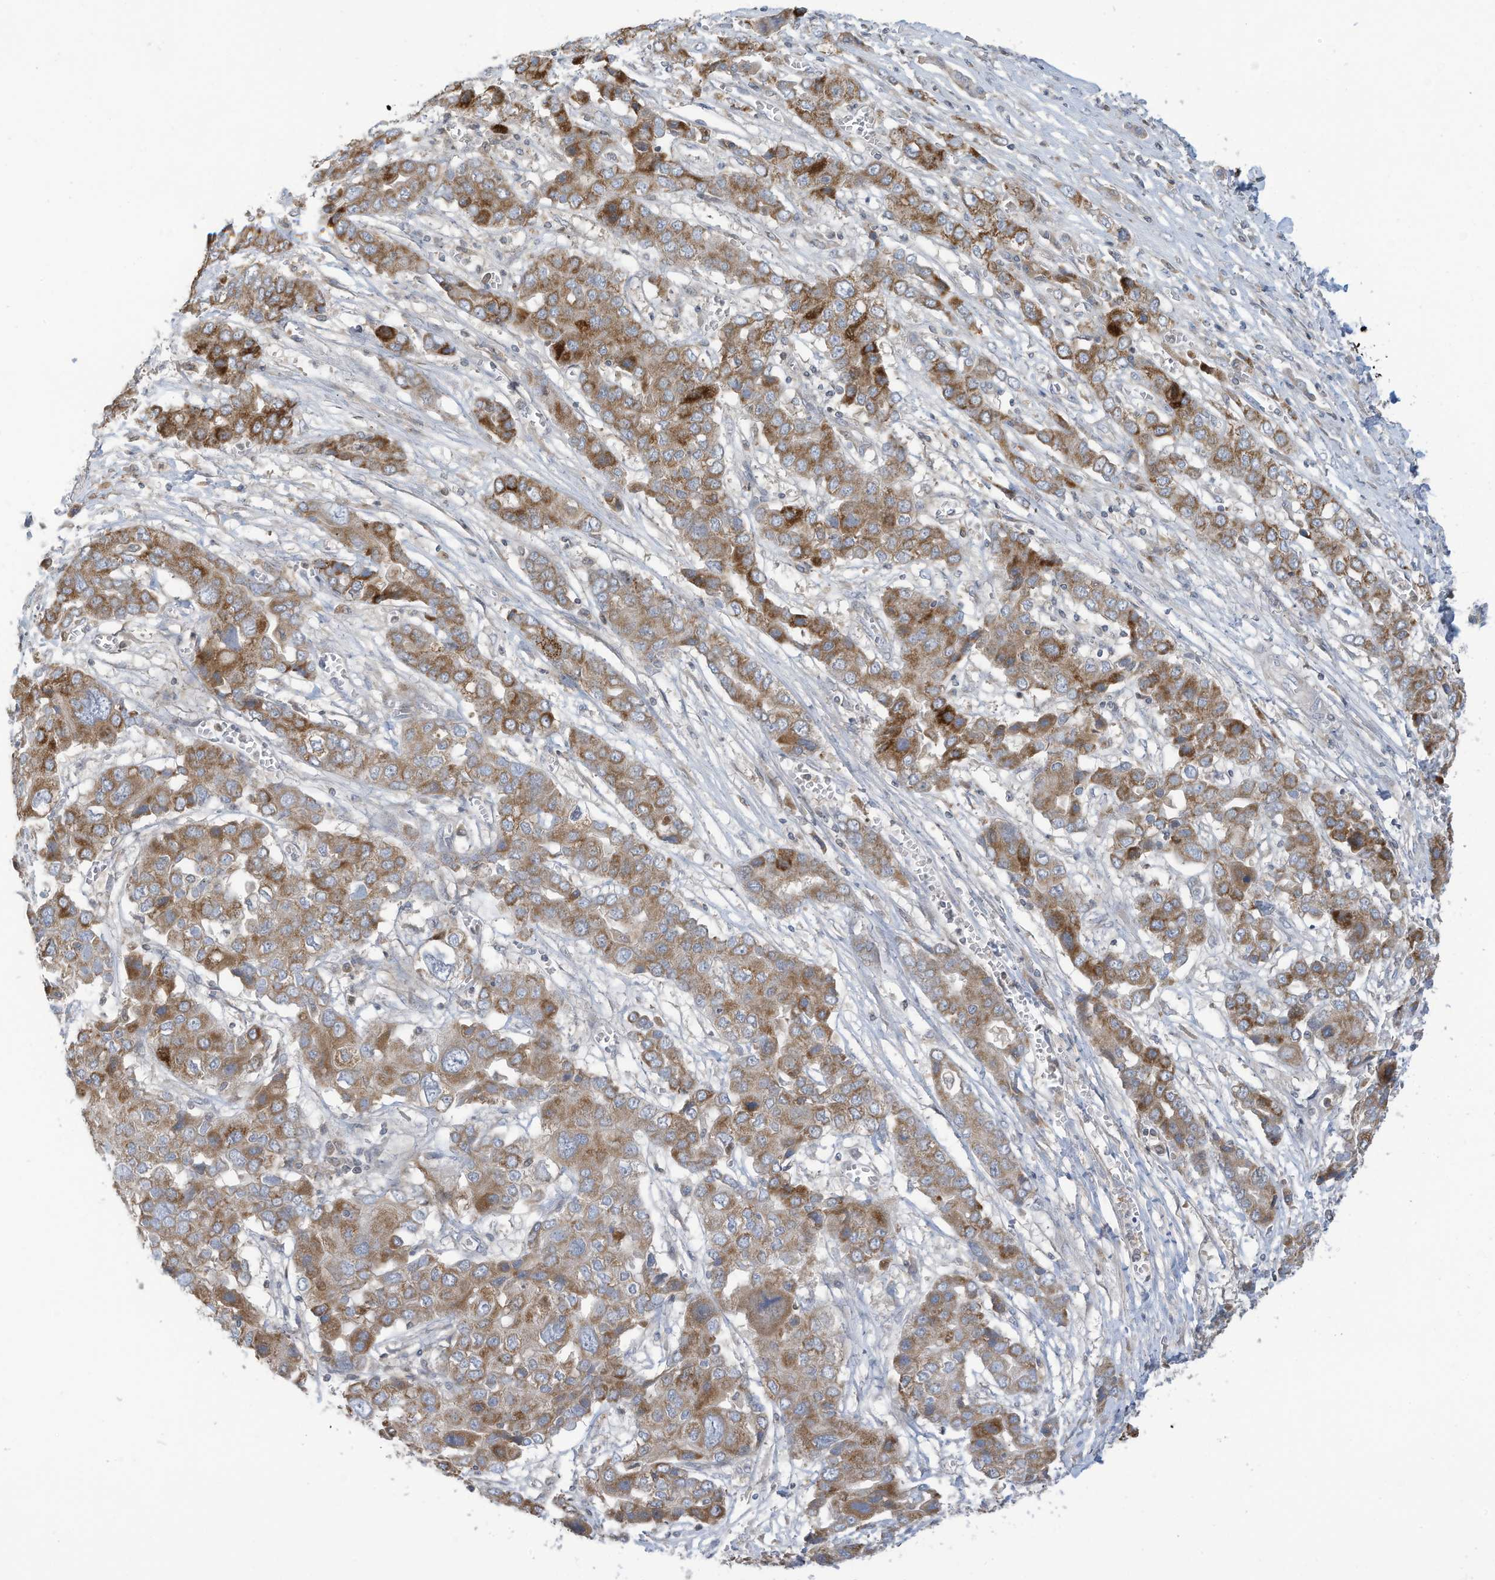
{"staining": {"intensity": "moderate", "quantity": ">75%", "location": "cytoplasmic/membranous"}, "tissue": "liver cancer", "cell_type": "Tumor cells", "image_type": "cancer", "snomed": [{"axis": "morphology", "description": "Cholangiocarcinoma"}, {"axis": "topography", "description": "Liver"}], "caption": "Liver cholangiocarcinoma tissue shows moderate cytoplasmic/membranous expression in about >75% of tumor cells", "gene": "SCGB1D2", "patient": {"sex": "male", "age": 67}}